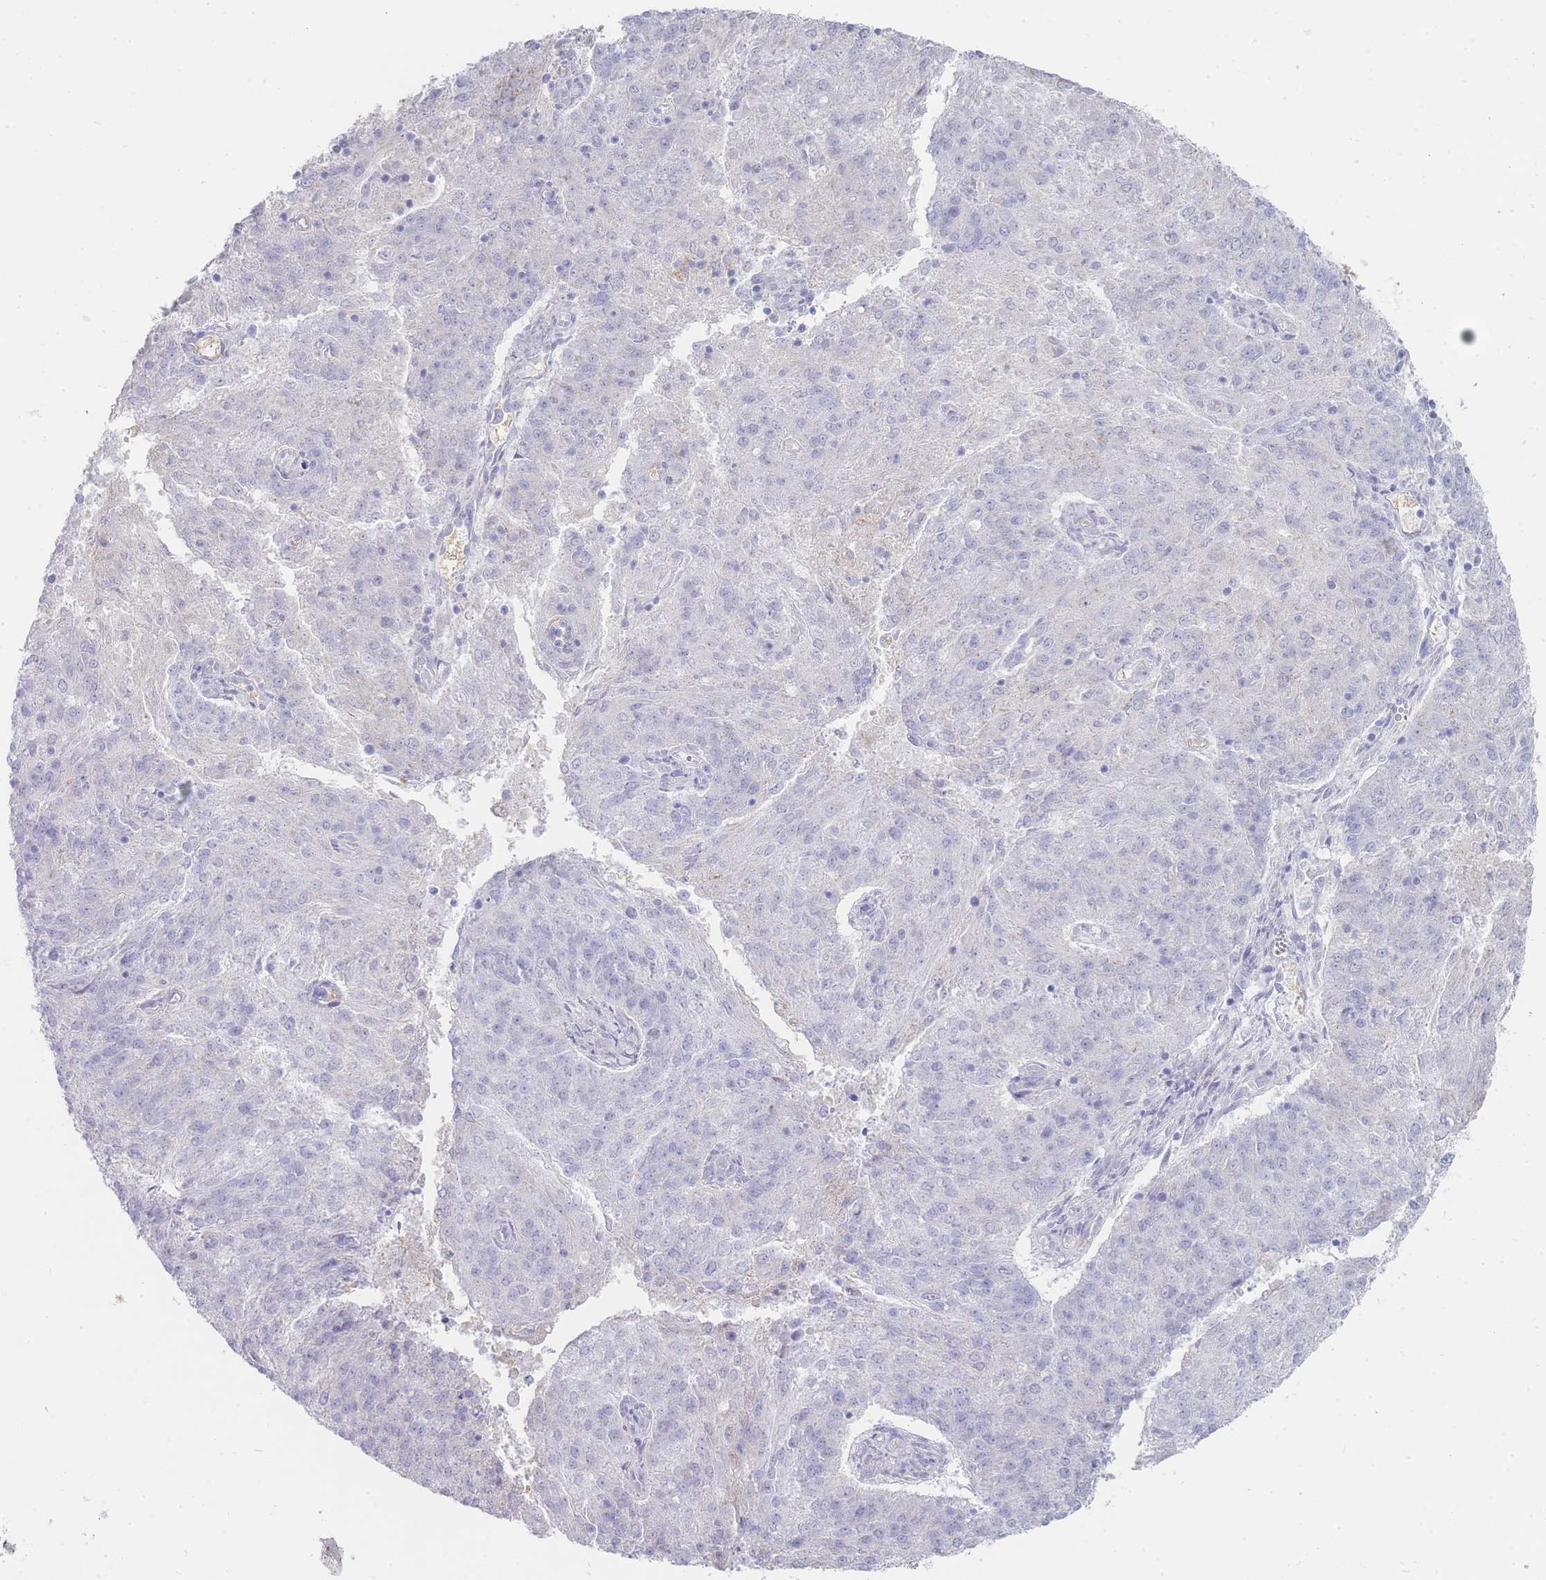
{"staining": {"intensity": "negative", "quantity": "none", "location": "none"}, "tissue": "endometrial cancer", "cell_type": "Tumor cells", "image_type": "cancer", "snomed": [{"axis": "morphology", "description": "Adenocarcinoma, NOS"}, {"axis": "topography", "description": "Endometrium"}], "caption": "Tumor cells are negative for brown protein staining in endometrial adenocarcinoma. Brightfield microscopy of immunohistochemistry stained with DAB (brown) and hematoxylin (blue), captured at high magnification.", "gene": "HBG2", "patient": {"sex": "female", "age": 82}}